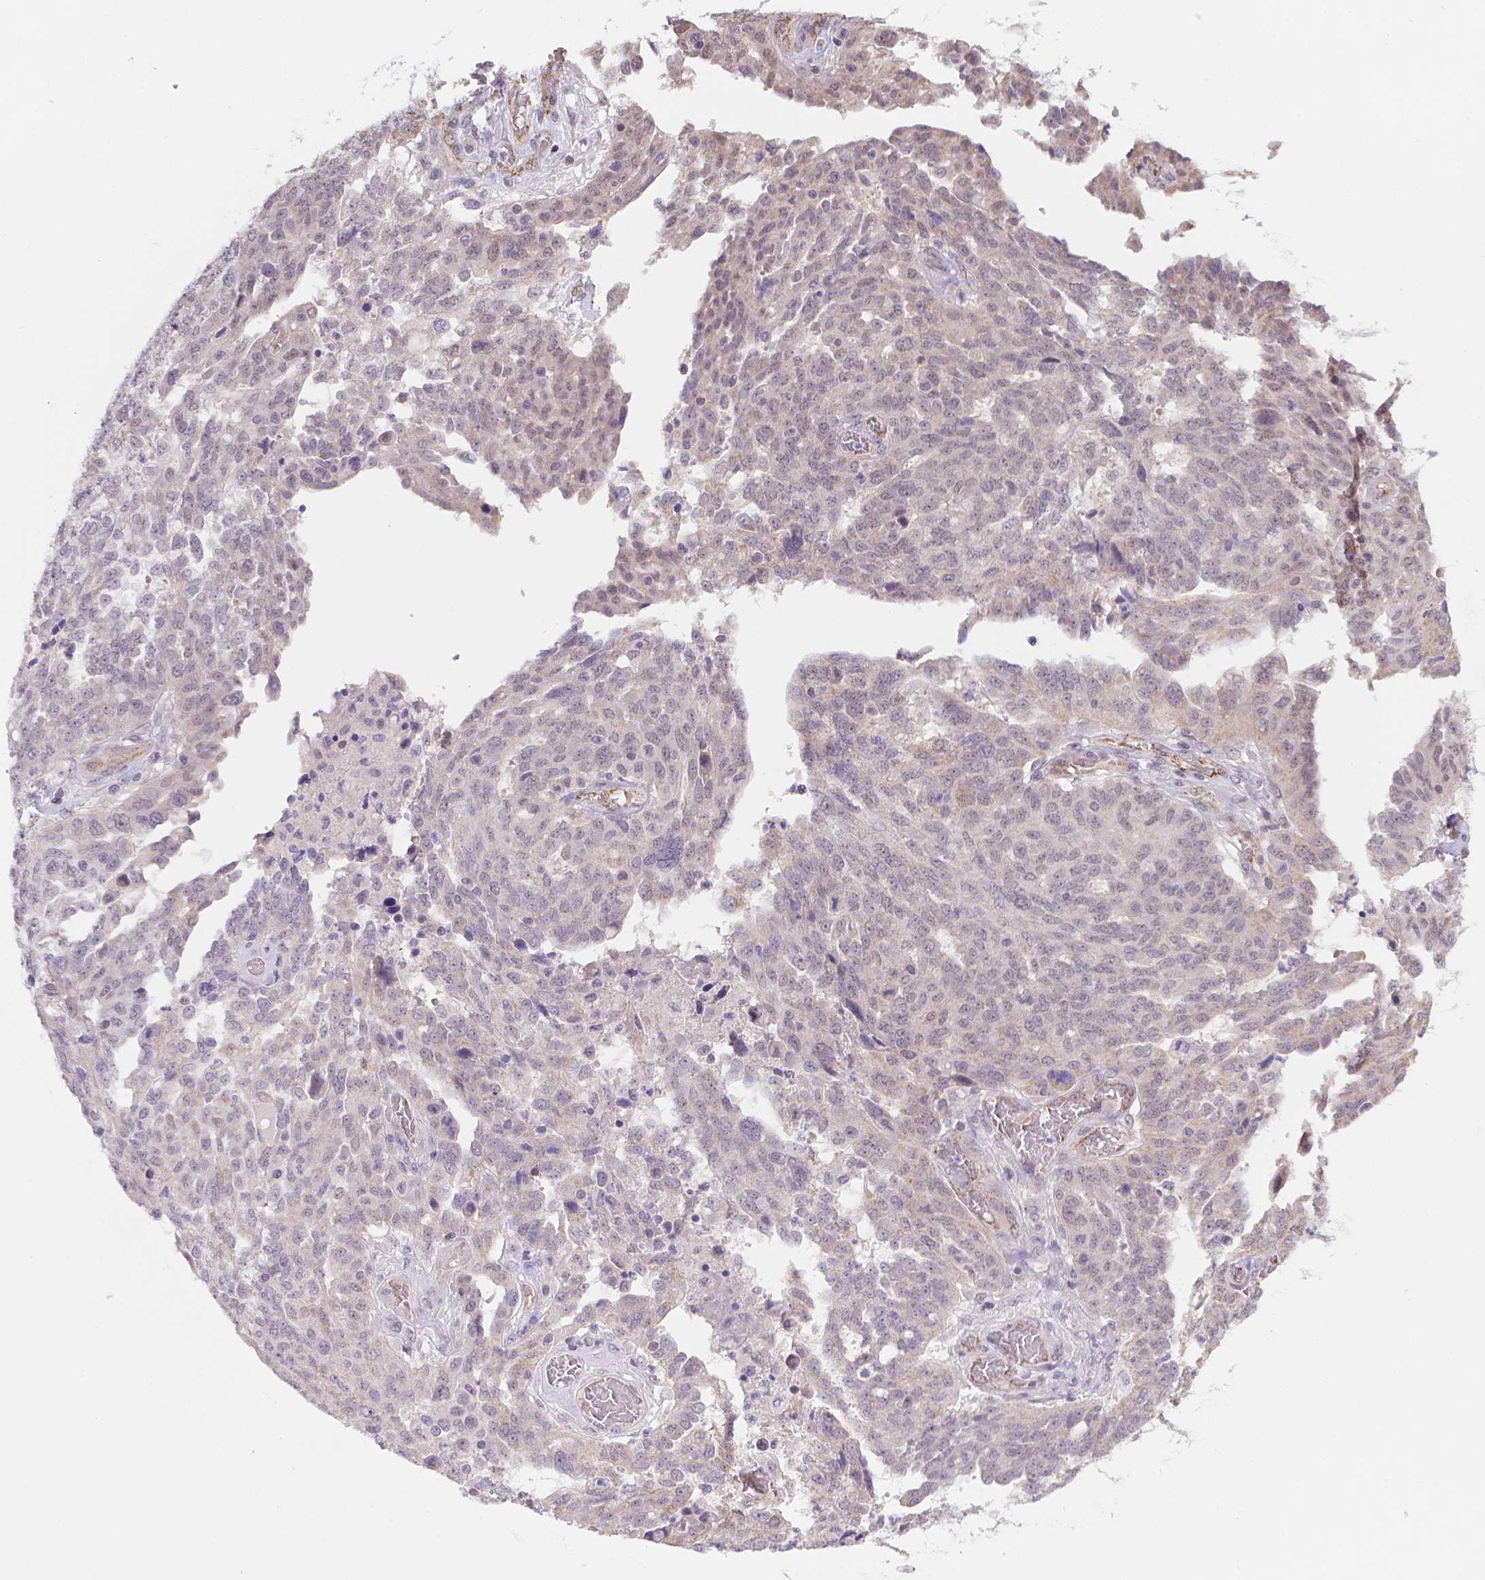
{"staining": {"intensity": "negative", "quantity": "none", "location": "none"}, "tissue": "ovarian cancer", "cell_type": "Tumor cells", "image_type": "cancer", "snomed": [{"axis": "morphology", "description": "Cystadenocarcinoma, serous, NOS"}, {"axis": "topography", "description": "Ovary"}], "caption": "Tumor cells are negative for protein expression in human ovarian cancer.", "gene": "NXPE2", "patient": {"sex": "female", "age": 67}}